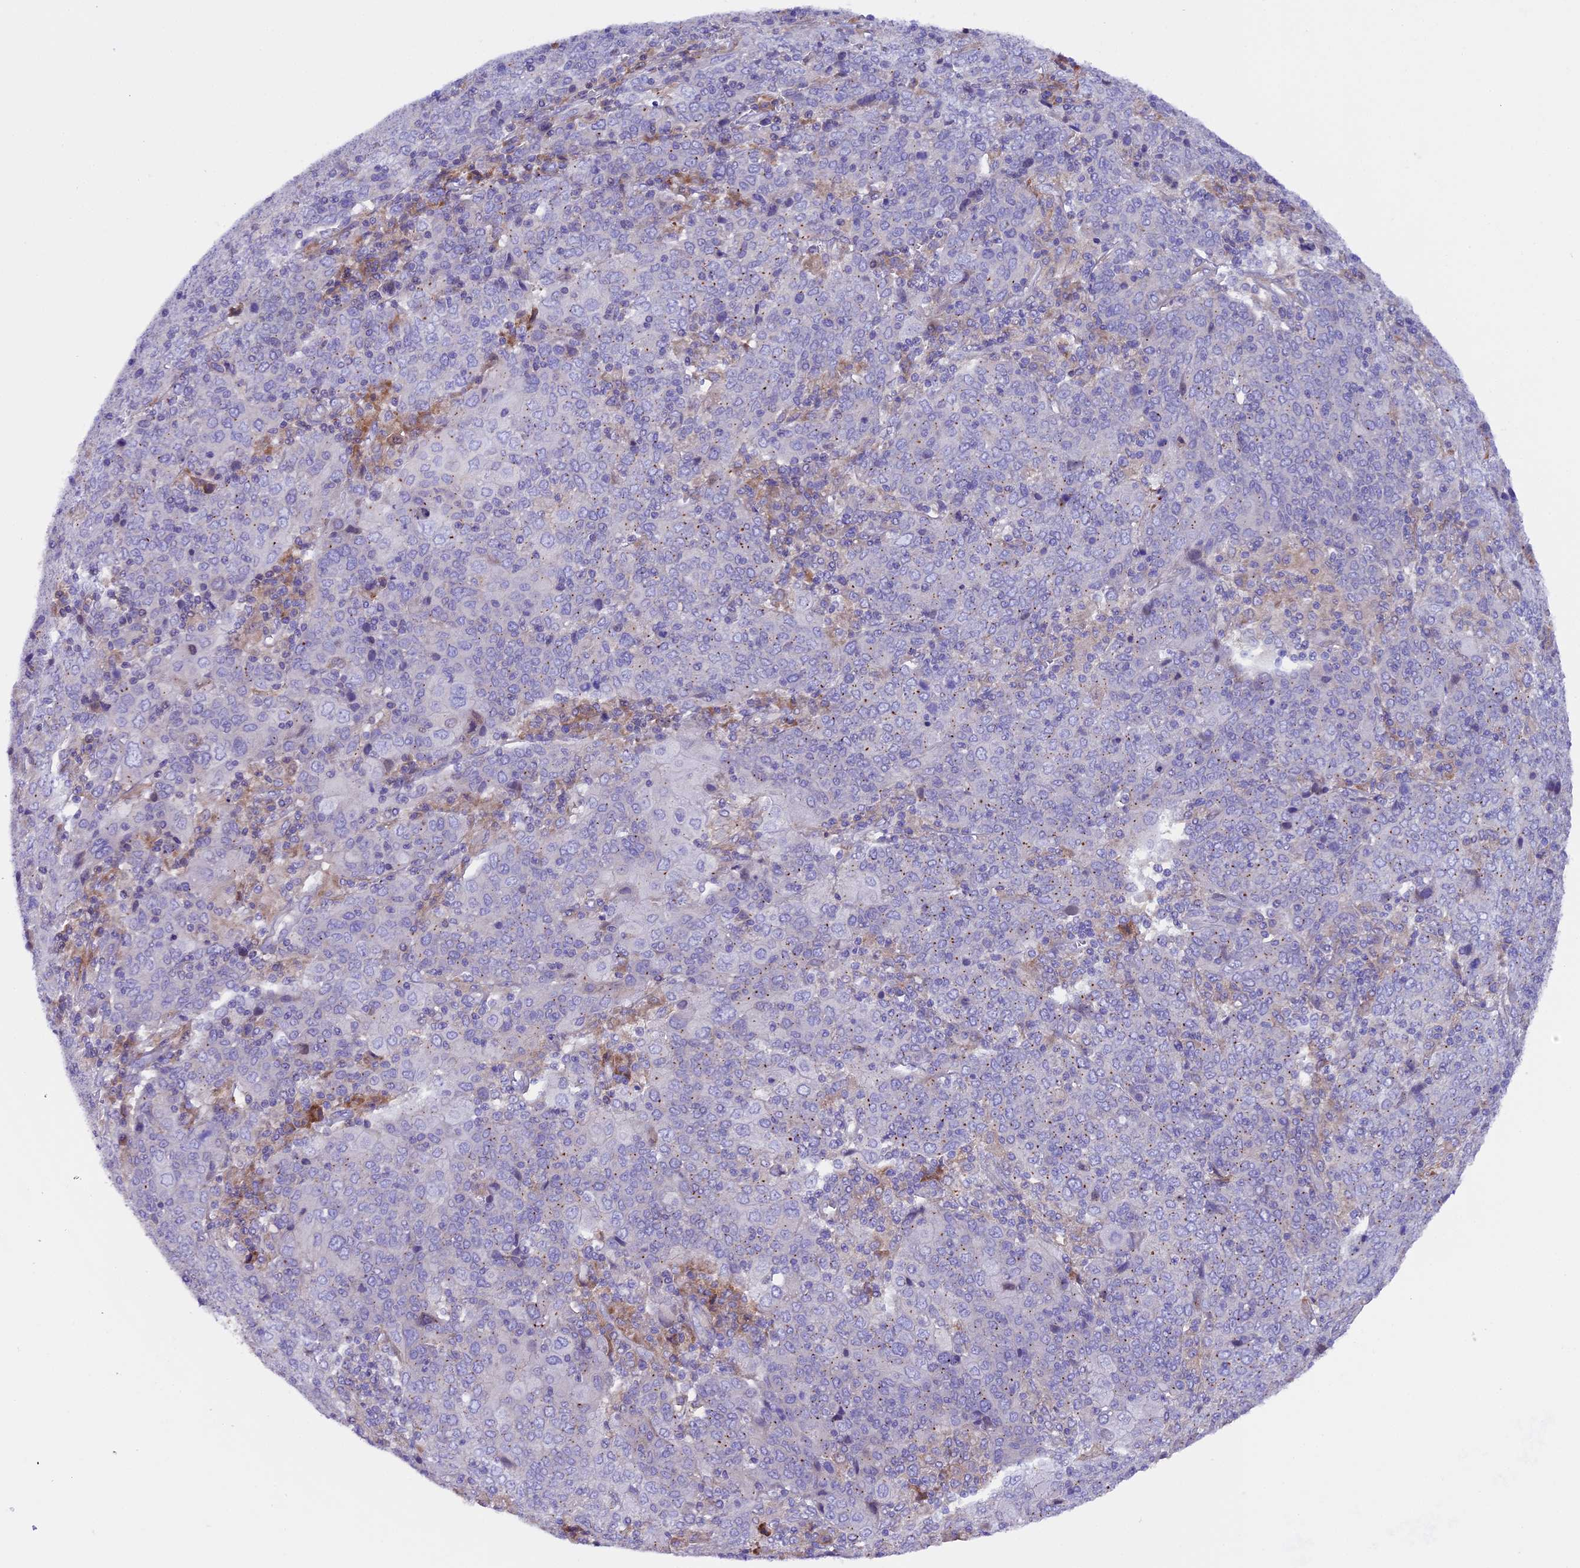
{"staining": {"intensity": "negative", "quantity": "none", "location": "none"}, "tissue": "cervical cancer", "cell_type": "Tumor cells", "image_type": "cancer", "snomed": [{"axis": "morphology", "description": "Squamous cell carcinoma, NOS"}, {"axis": "topography", "description": "Cervix"}], "caption": "The micrograph shows no staining of tumor cells in cervical squamous cell carcinoma.", "gene": "PIGU", "patient": {"sex": "female", "age": 67}}